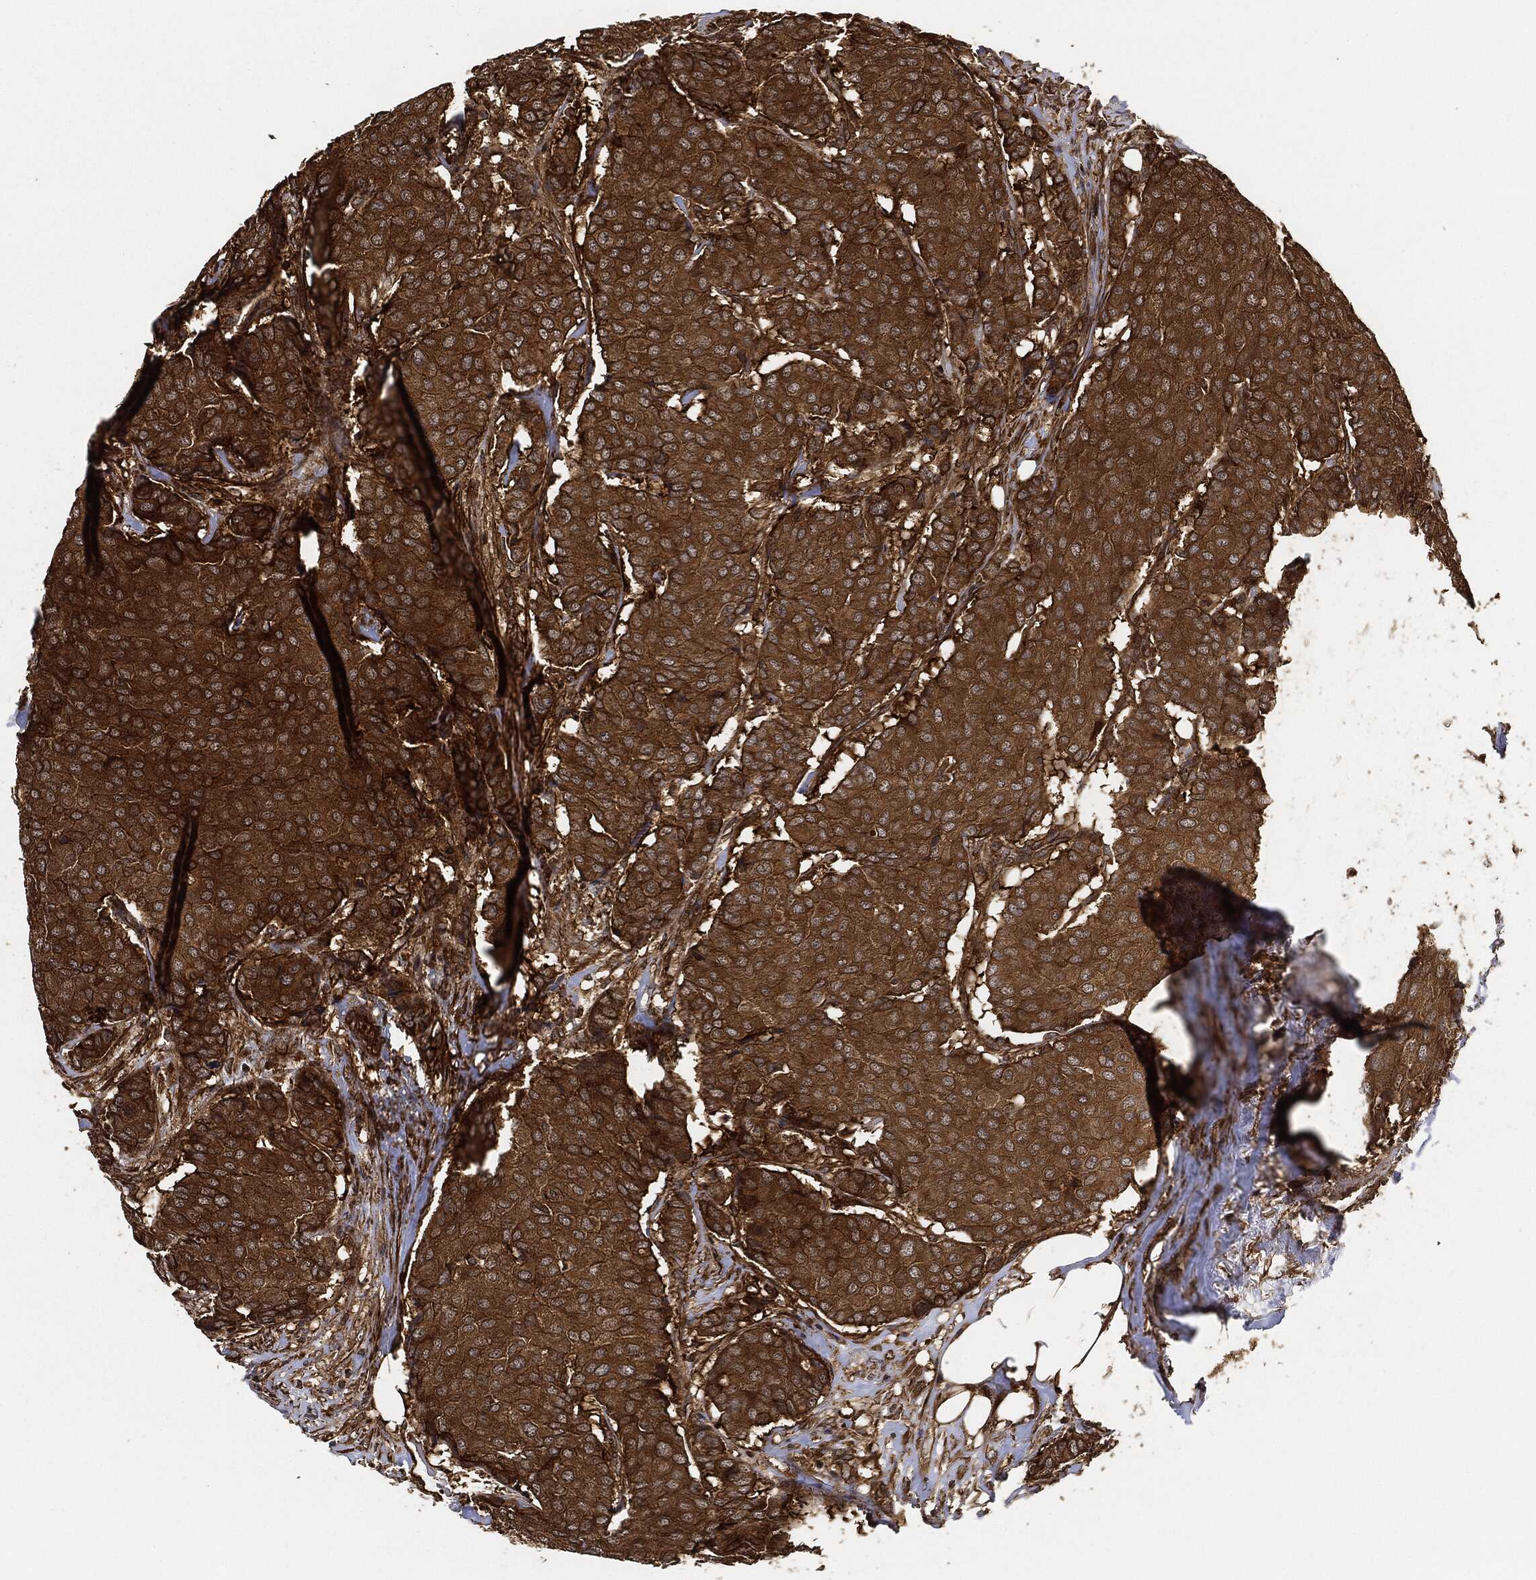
{"staining": {"intensity": "strong", "quantity": ">75%", "location": "cytoplasmic/membranous"}, "tissue": "breast cancer", "cell_type": "Tumor cells", "image_type": "cancer", "snomed": [{"axis": "morphology", "description": "Duct carcinoma"}, {"axis": "topography", "description": "Breast"}], "caption": "Immunohistochemistry (IHC) (DAB (3,3'-diaminobenzidine)) staining of invasive ductal carcinoma (breast) shows strong cytoplasmic/membranous protein expression in approximately >75% of tumor cells. The staining is performed using DAB (3,3'-diaminobenzidine) brown chromogen to label protein expression. The nuclei are counter-stained blue using hematoxylin.", "gene": "CEP290", "patient": {"sex": "female", "age": 75}}